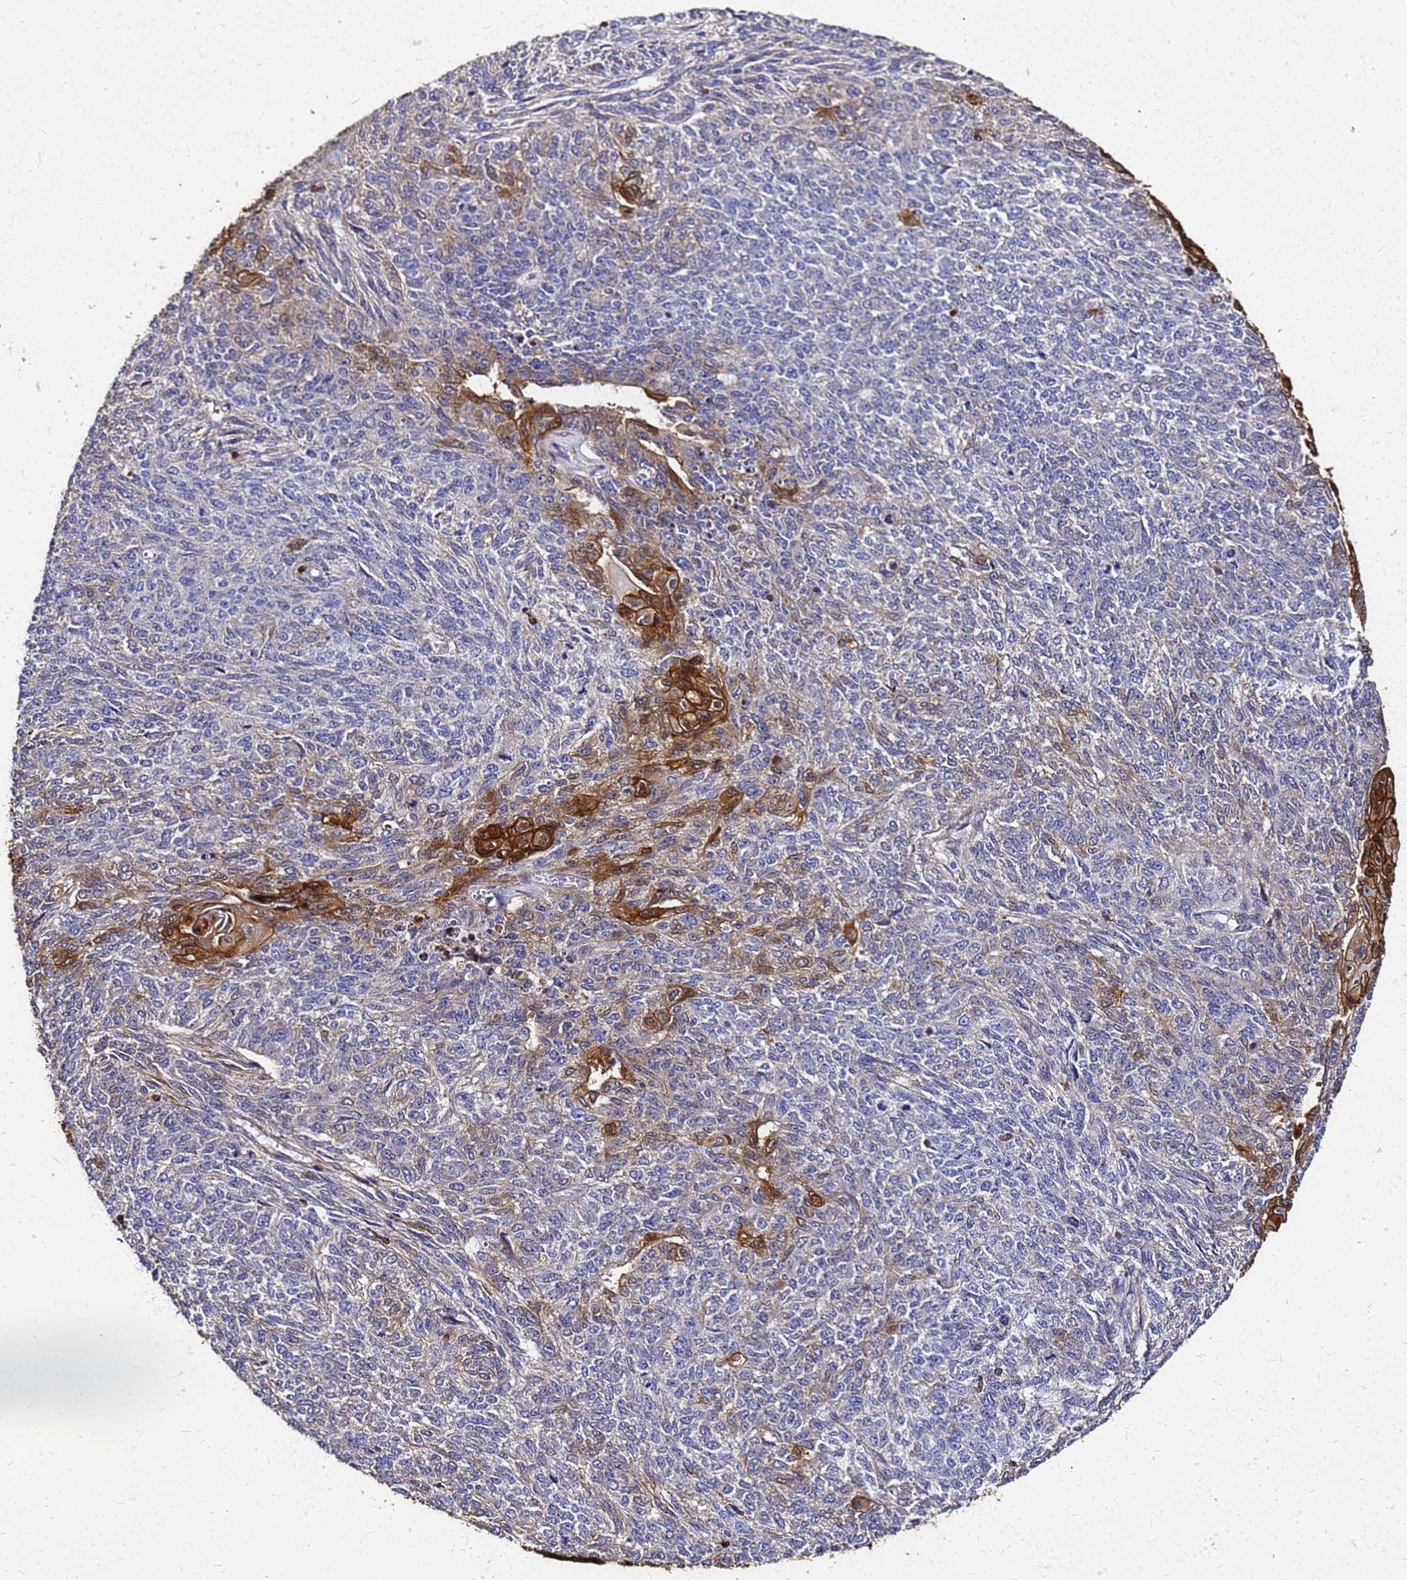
{"staining": {"intensity": "strong", "quantity": "<25%", "location": "cytoplasmic/membranous,nuclear"}, "tissue": "endometrial cancer", "cell_type": "Tumor cells", "image_type": "cancer", "snomed": [{"axis": "morphology", "description": "Adenocarcinoma, NOS"}, {"axis": "topography", "description": "Endometrium"}], "caption": "Tumor cells exhibit strong cytoplasmic/membranous and nuclear positivity in approximately <25% of cells in endometrial cancer (adenocarcinoma). (DAB IHC with brightfield microscopy, high magnification).", "gene": "S100A11", "patient": {"sex": "female", "age": 32}}